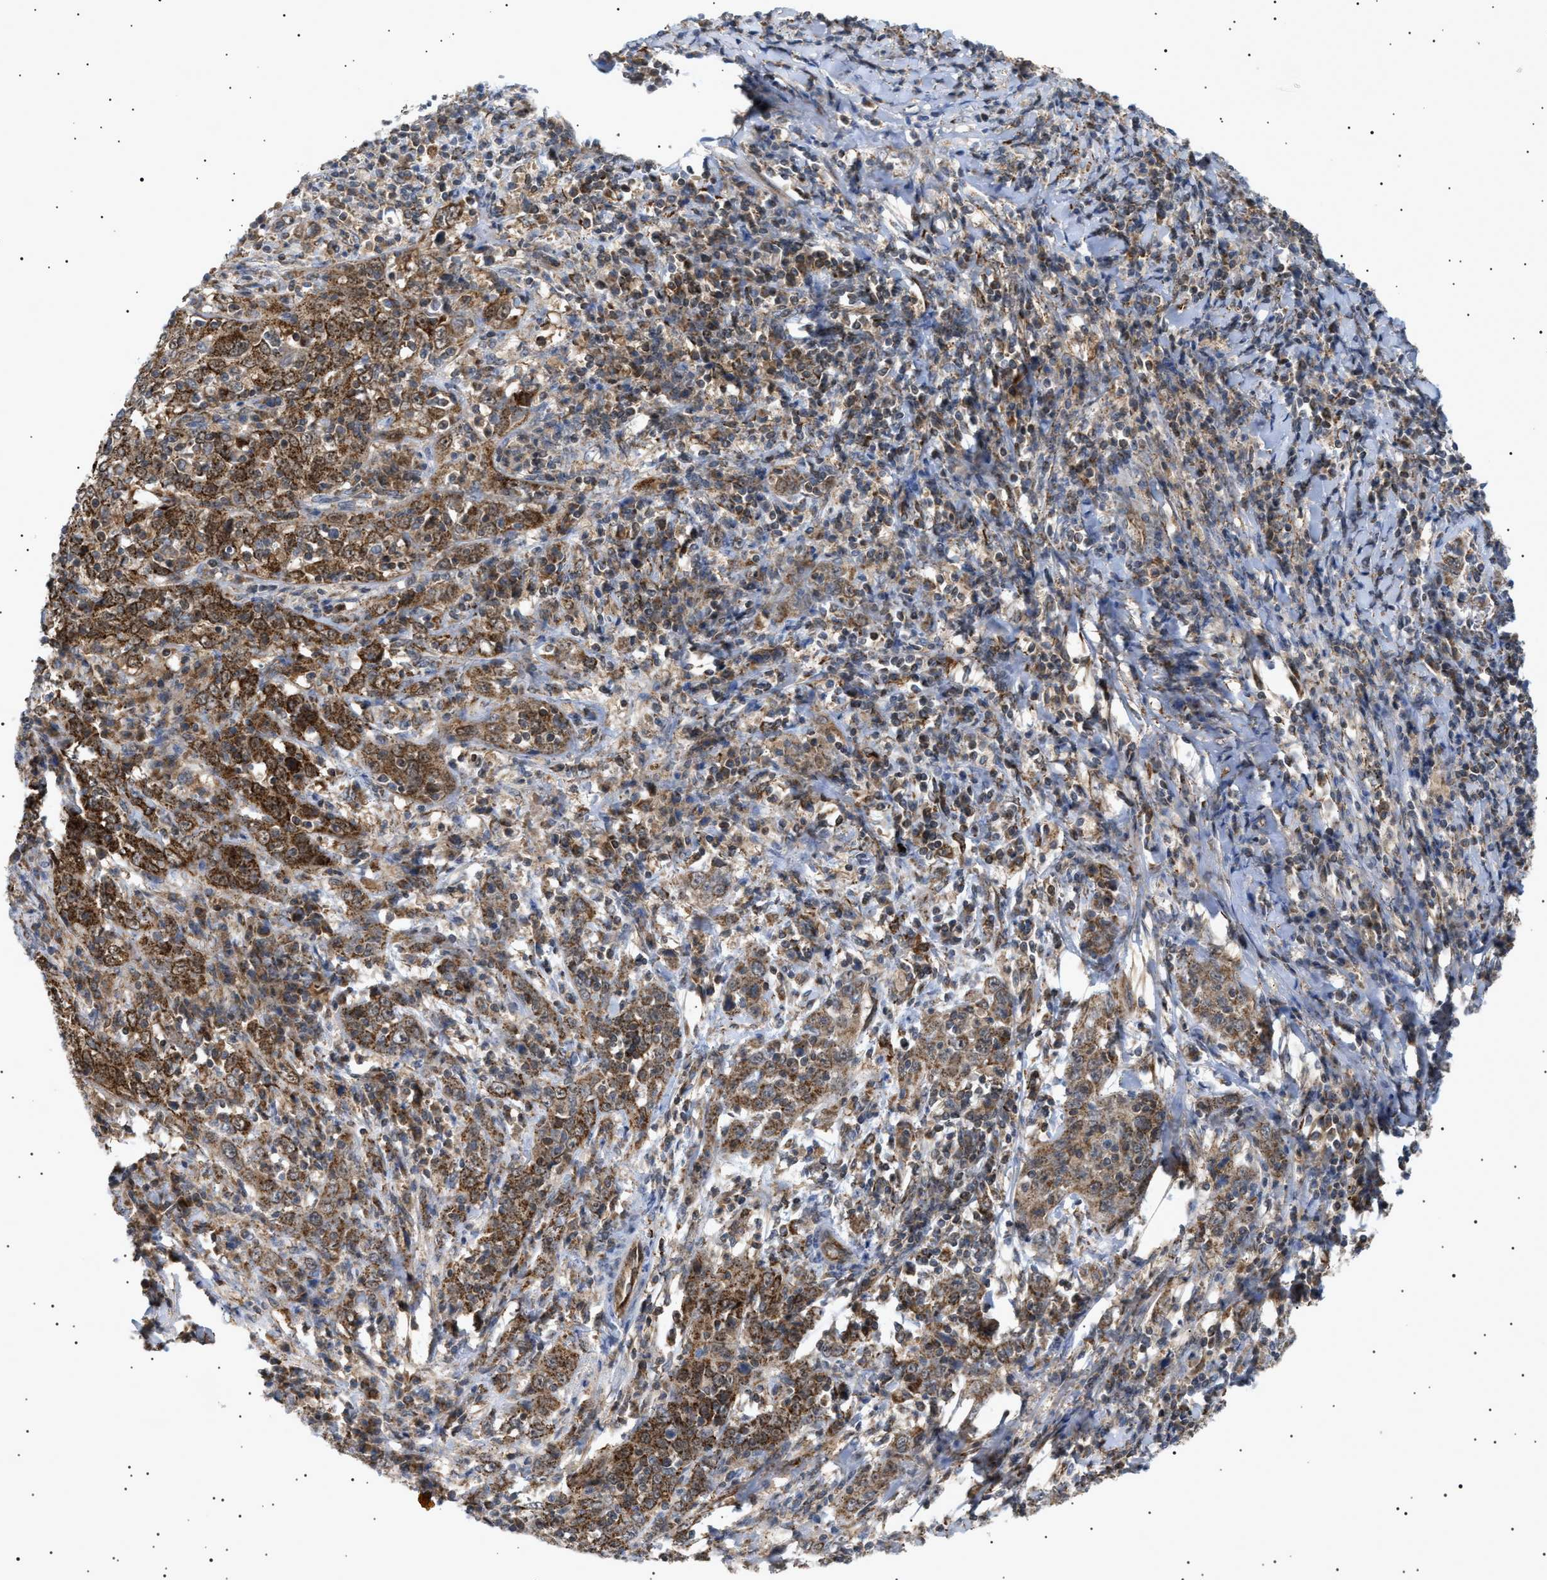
{"staining": {"intensity": "strong", "quantity": ">75%", "location": "cytoplasmic/membranous"}, "tissue": "cervical cancer", "cell_type": "Tumor cells", "image_type": "cancer", "snomed": [{"axis": "morphology", "description": "Squamous cell carcinoma, NOS"}, {"axis": "topography", "description": "Cervix"}], "caption": "This is an image of immunohistochemistry staining of cervical cancer (squamous cell carcinoma), which shows strong positivity in the cytoplasmic/membranous of tumor cells.", "gene": "SIRT5", "patient": {"sex": "female", "age": 46}}